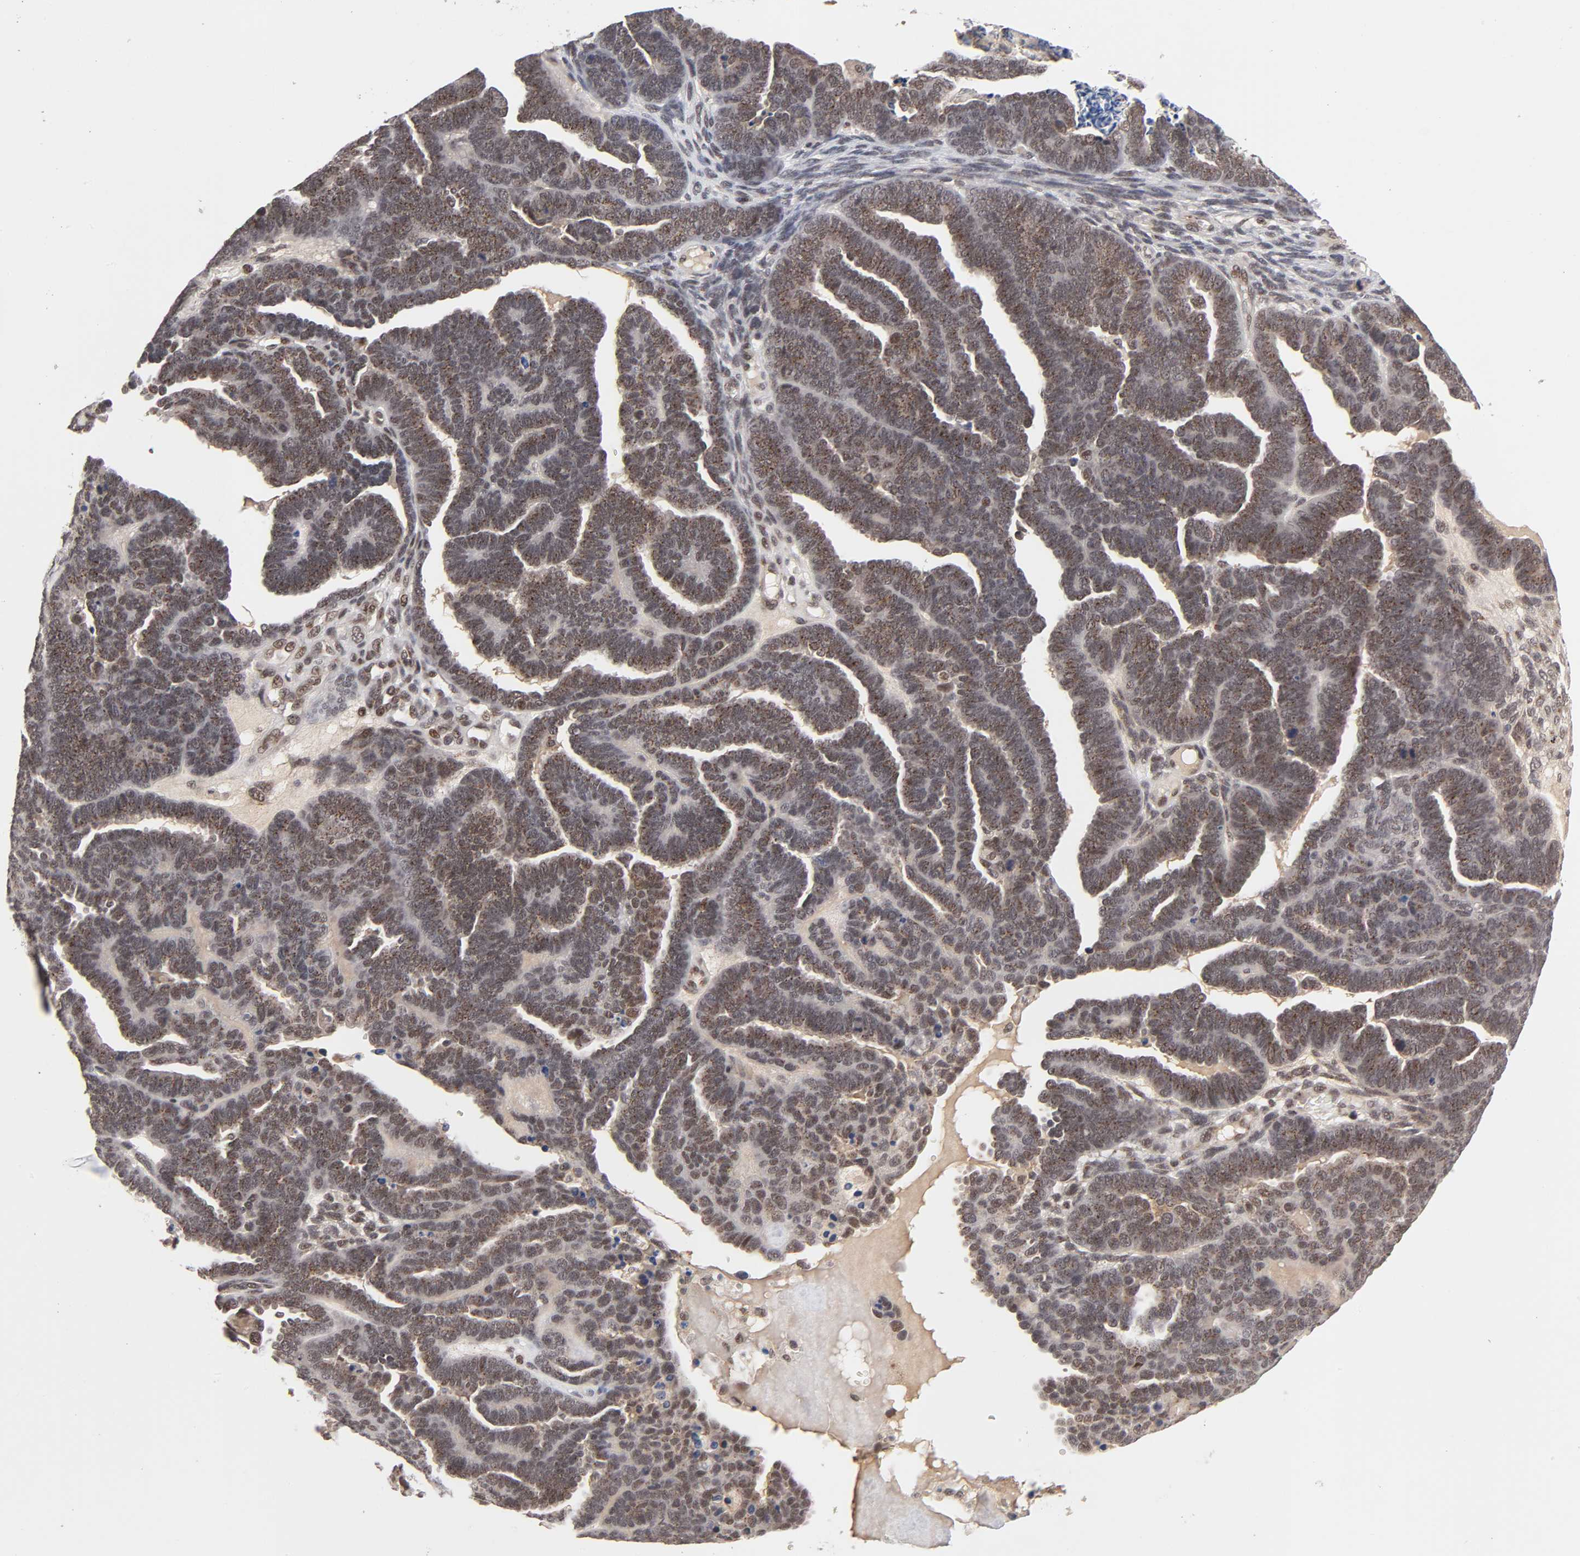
{"staining": {"intensity": "moderate", "quantity": "25%-75%", "location": "nuclear"}, "tissue": "endometrial cancer", "cell_type": "Tumor cells", "image_type": "cancer", "snomed": [{"axis": "morphology", "description": "Neoplasm, malignant, NOS"}, {"axis": "topography", "description": "Endometrium"}], "caption": "A brown stain highlights moderate nuclear staining of a protein in endometrial cancer (malignant neoplasm) tumor cells.", "gene": "EP300", "patient": {"sex": "female", "age": 74}}